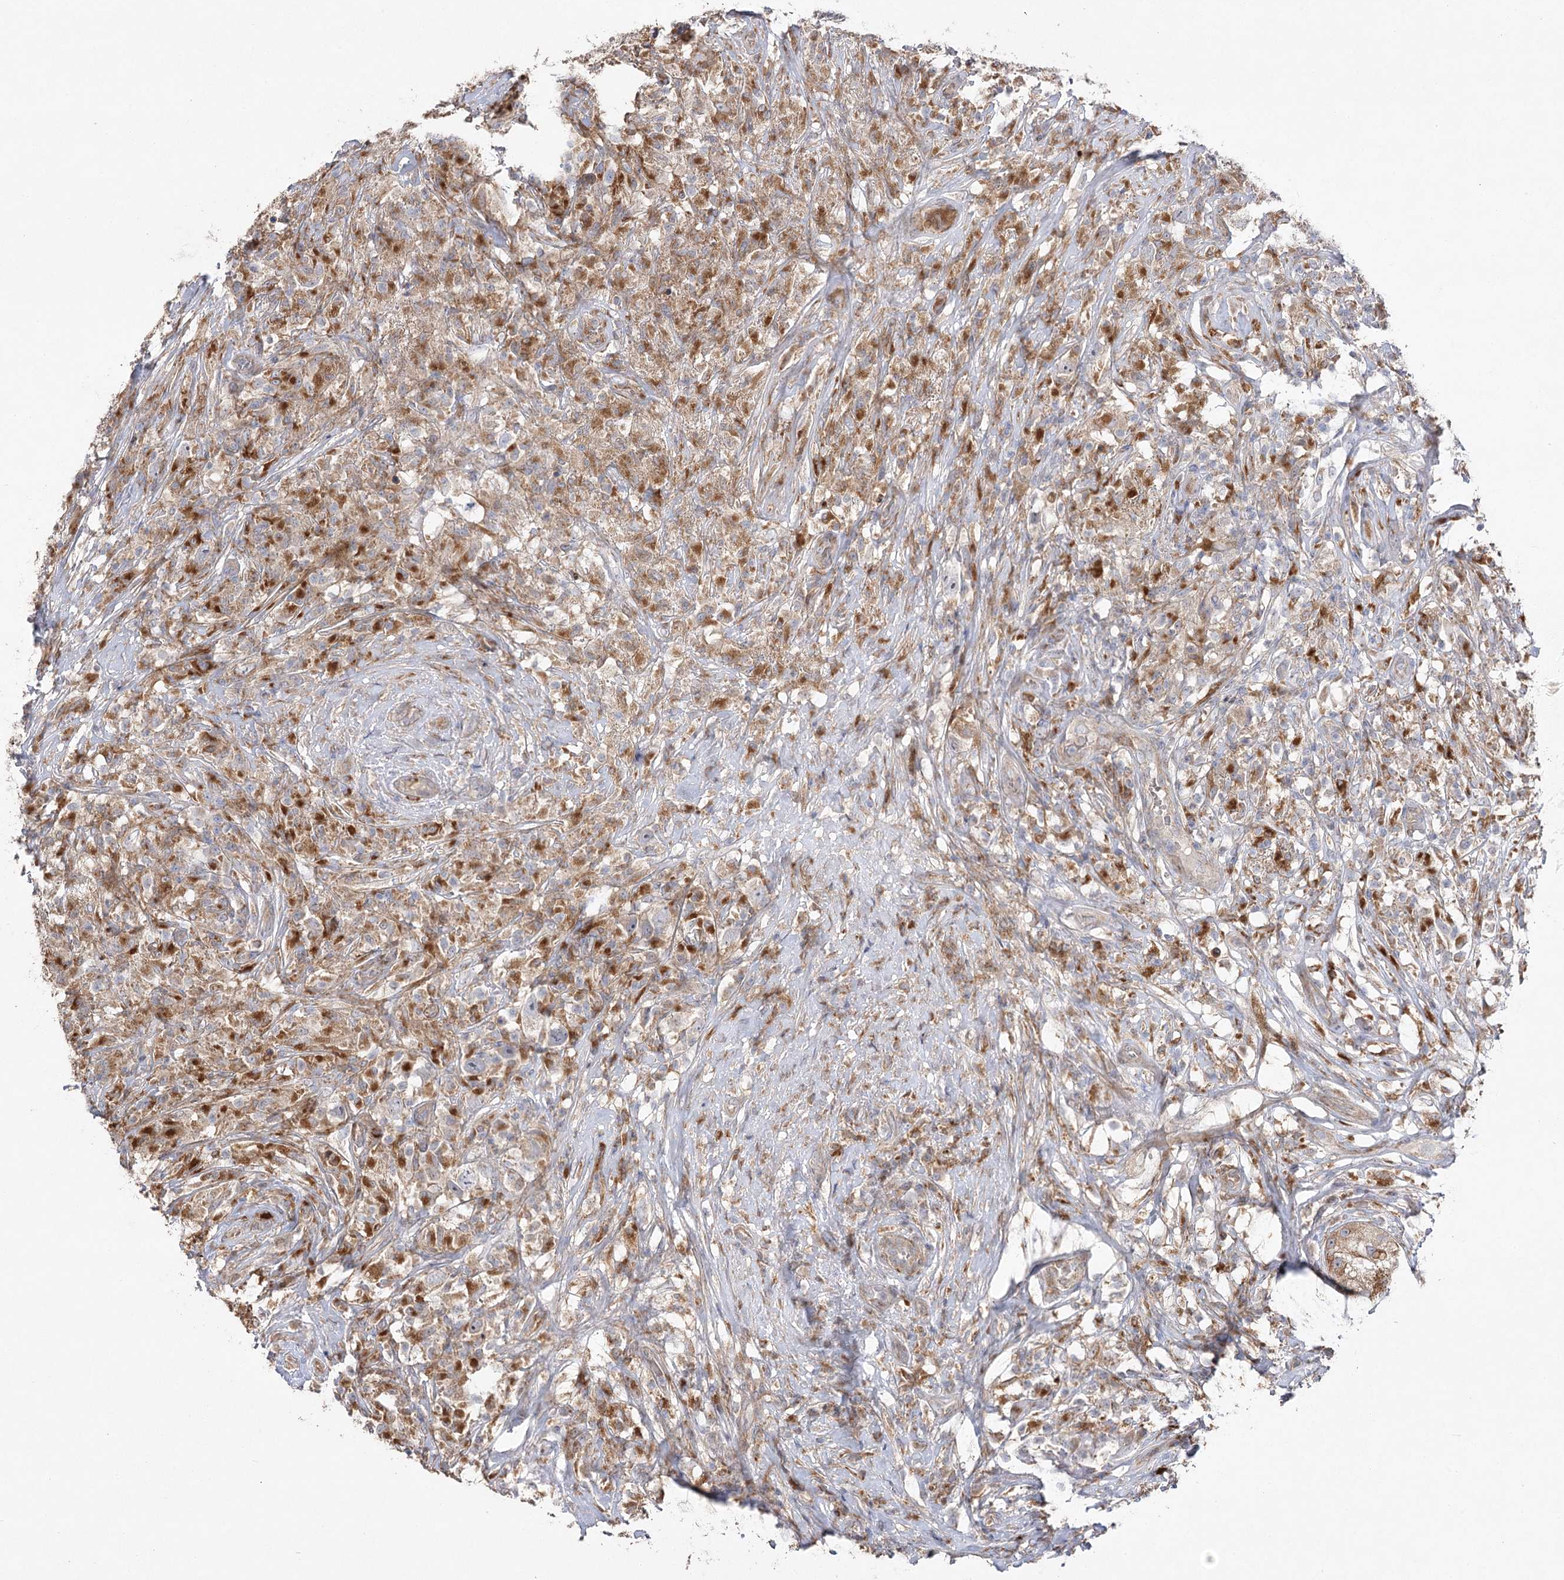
{"staining": {"intensity": "moderate", "quantity": "25%-75%", "location": "cytoplasmic/membranous"}, "tissue": "testis cancer", "cell_type": "Tumor cells", "image_type": "cancer", "snomed": [{"axis": "morphology", "description": "Seminoma, NOS"}, {"axis": "topography", "description": "Testis"}], "caption": "Immunohistochemical staining of human testis cancer (seminoma) displays moderate cytoplasmic/membranous protein positivity in approximately 25%-75% of tumor cells. Immunohistochemistry stains the protein in brown and the nuclei are stained blue.", "gene": "OBSL1", "patient": {"sex": "male", "age": 49}}